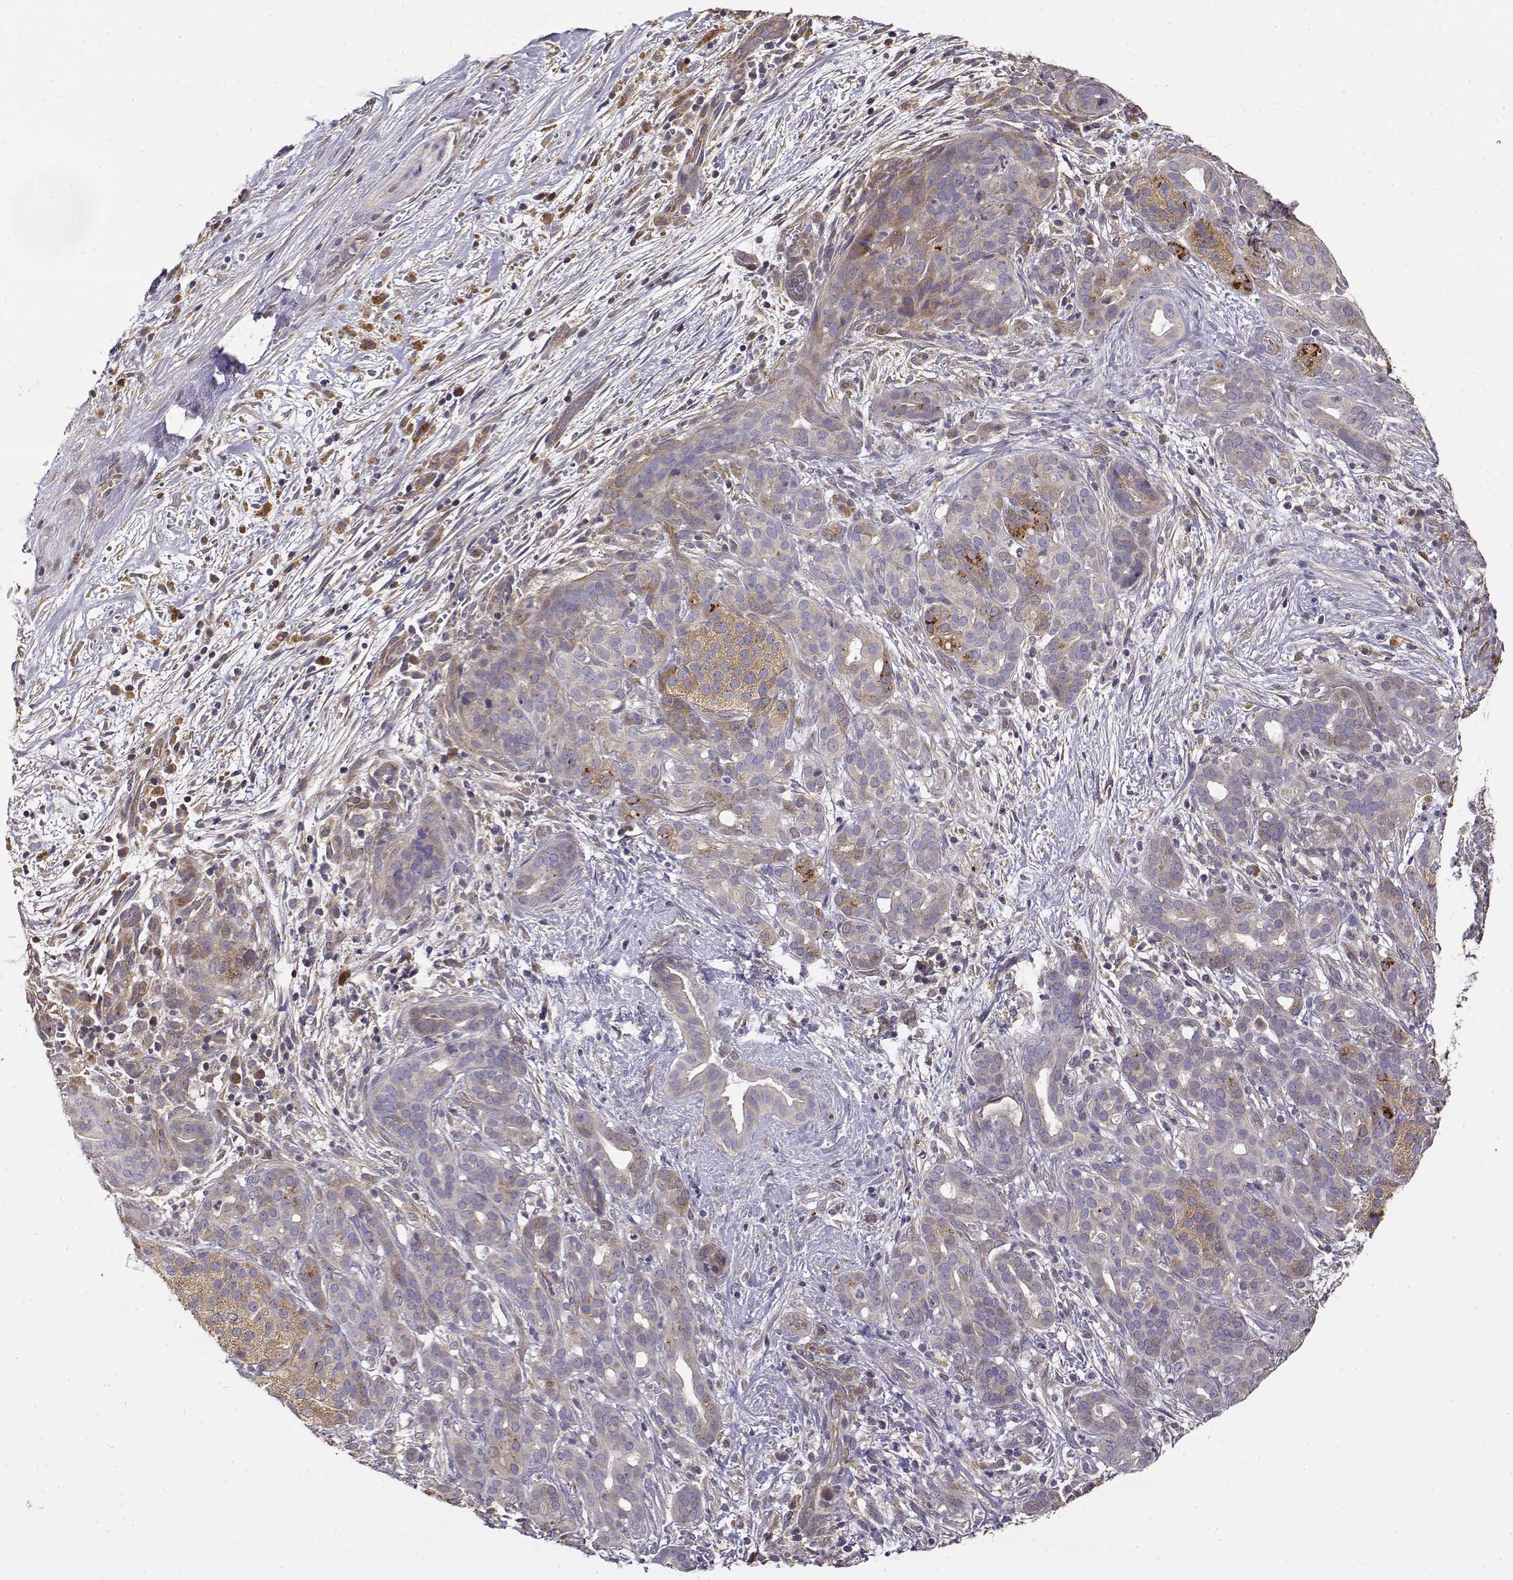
{"staining": {"intensity": "moderate", "quantity": "<25%", "location": "cytoplasmic/membranous"}, "tissue": "pancreatic cancer", "cell_type": "Tumor cells", "image_type": "cancer", "snomed": [{"axis": "morphology", "description": "Adenocarcinoma, NOS"}, {"axis": "topography", "description": "Pancreas"}], "caption": "A brown stain labels moderate cytoplasmic/membranous positivity of a protein in human pancreatic cancer (adenocarcinoma) tumor cells.", "gene": "CRIM1", "patient": {"sex": "male", "age": 44}}